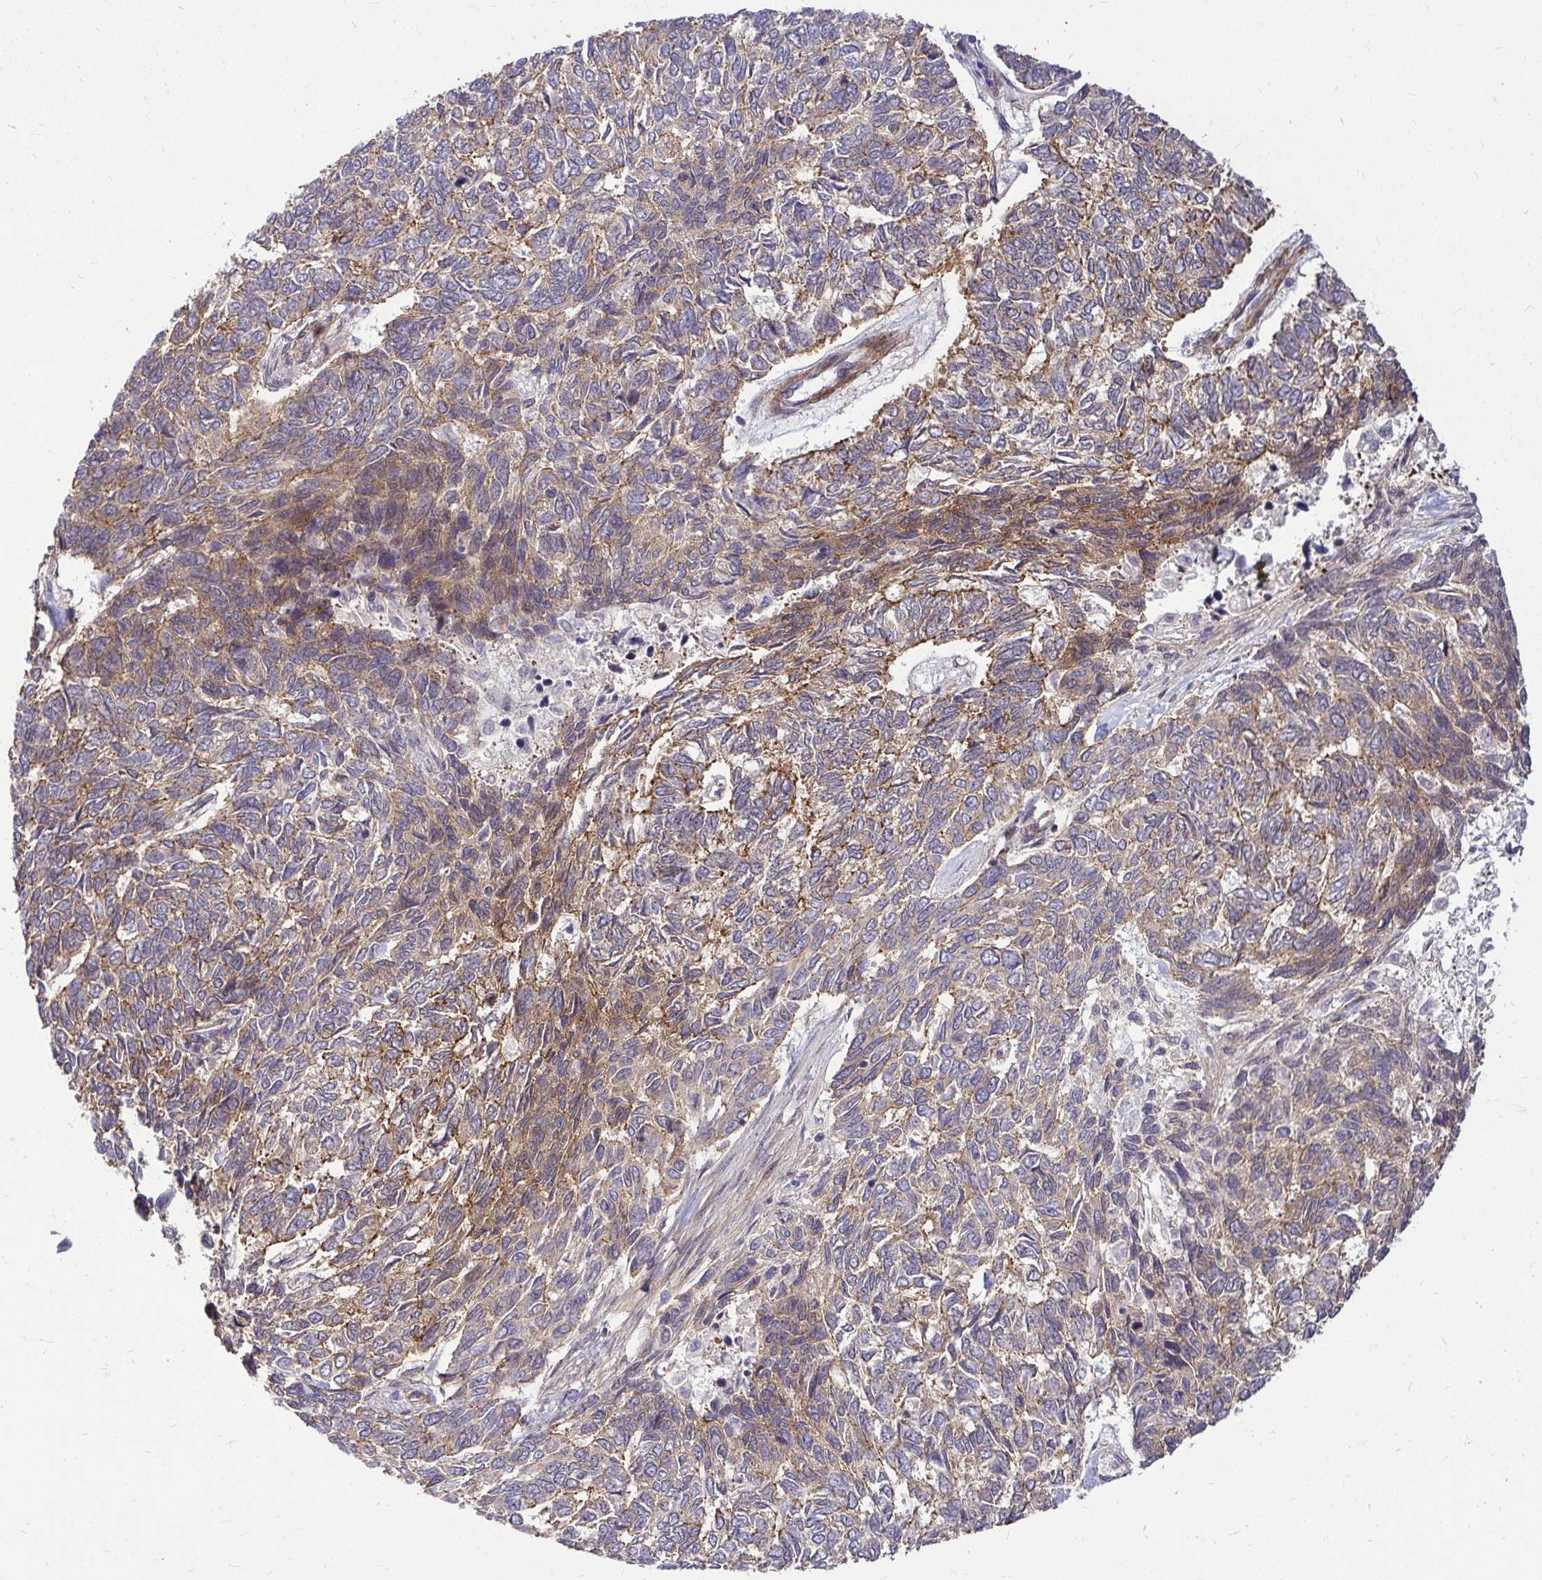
{"staining": {"intensity": "weak", "quantity": ">75%", "location": "cytoplasmic/membranous"}, "tissue": "skin cancer", "cell_type": "Tumor cells", "image_type": "cancer", "snomed": [{"axis": "morphology", "description": "Basal cell carcinoma"}, {"axis": "topography", "description": "Skin"}], "caption": "An IHC photomicrograph of tumor tissue is shown. Protein staining in brown shows weak cytoplasmic/membranous positivity in skin cancer (basal cell carcinoma) within tumor cells.", "gene": "TRIP6", "patient": {"sex": "female", "age": 65}}